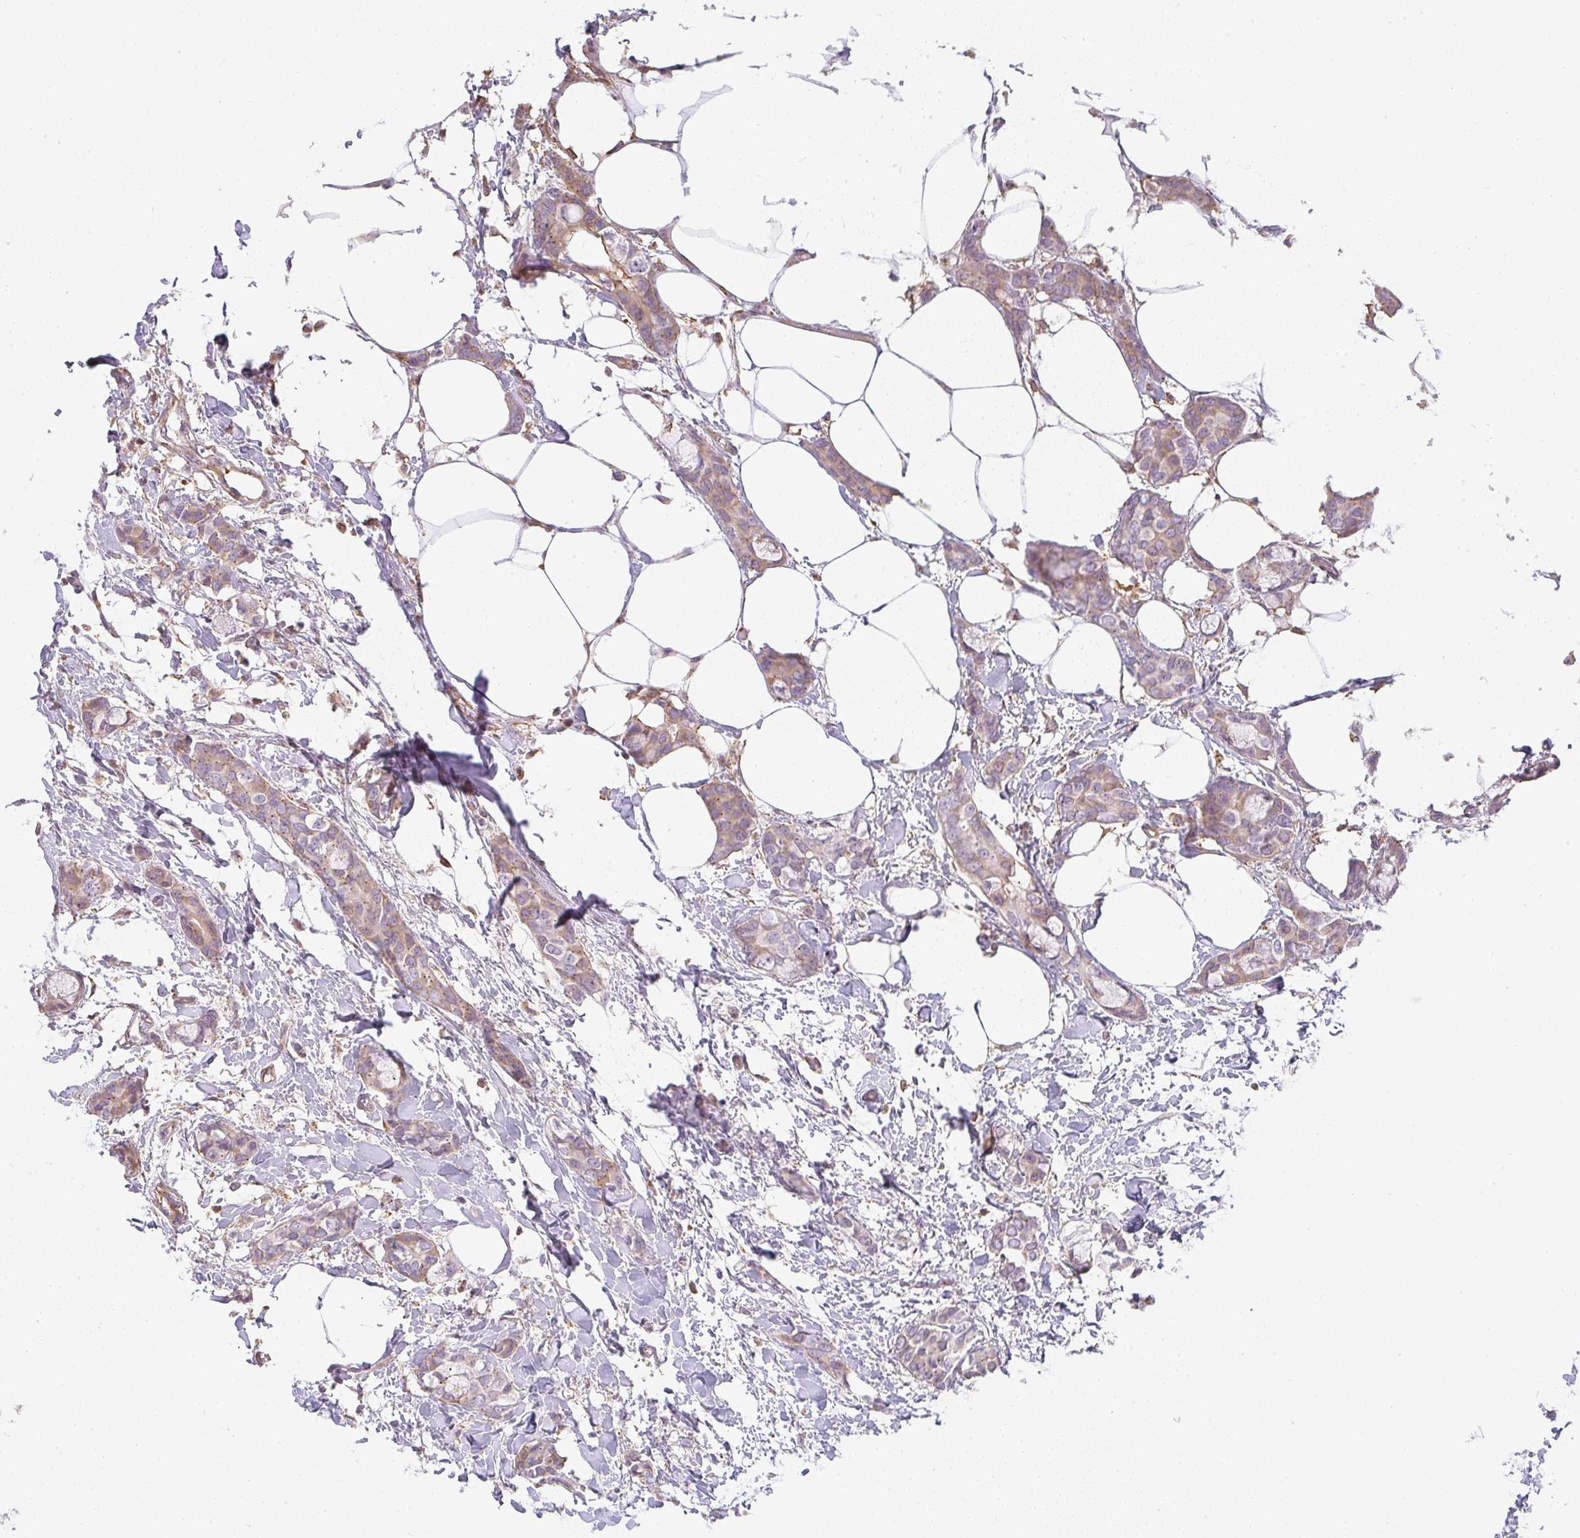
{"staining": {"intensity": "weak", "quantity": "25%-75%", "location": "cytoplasmic/membranous"}, "tissue": "breast cancer", "cell_type": "Tumor cells", "image_type": "cancer", "snomed": [{"axis": "morphology", "description": "Duct carcinoma"}, {"axis": "topography", "description": "Breast"}], "caption": "IHC image of neoplastic tissue: human breast infiltrating ductal carcinoma stained using immunohistochemistry (IHC) displays low levels of weak protein expression localized specifically in the cytoplasmic/membranous of tumor cells, appearing as a cytoplasmic/membranous brown color.", "gene": "SULF1", "patient": {"sex": "female", "age": 73}}